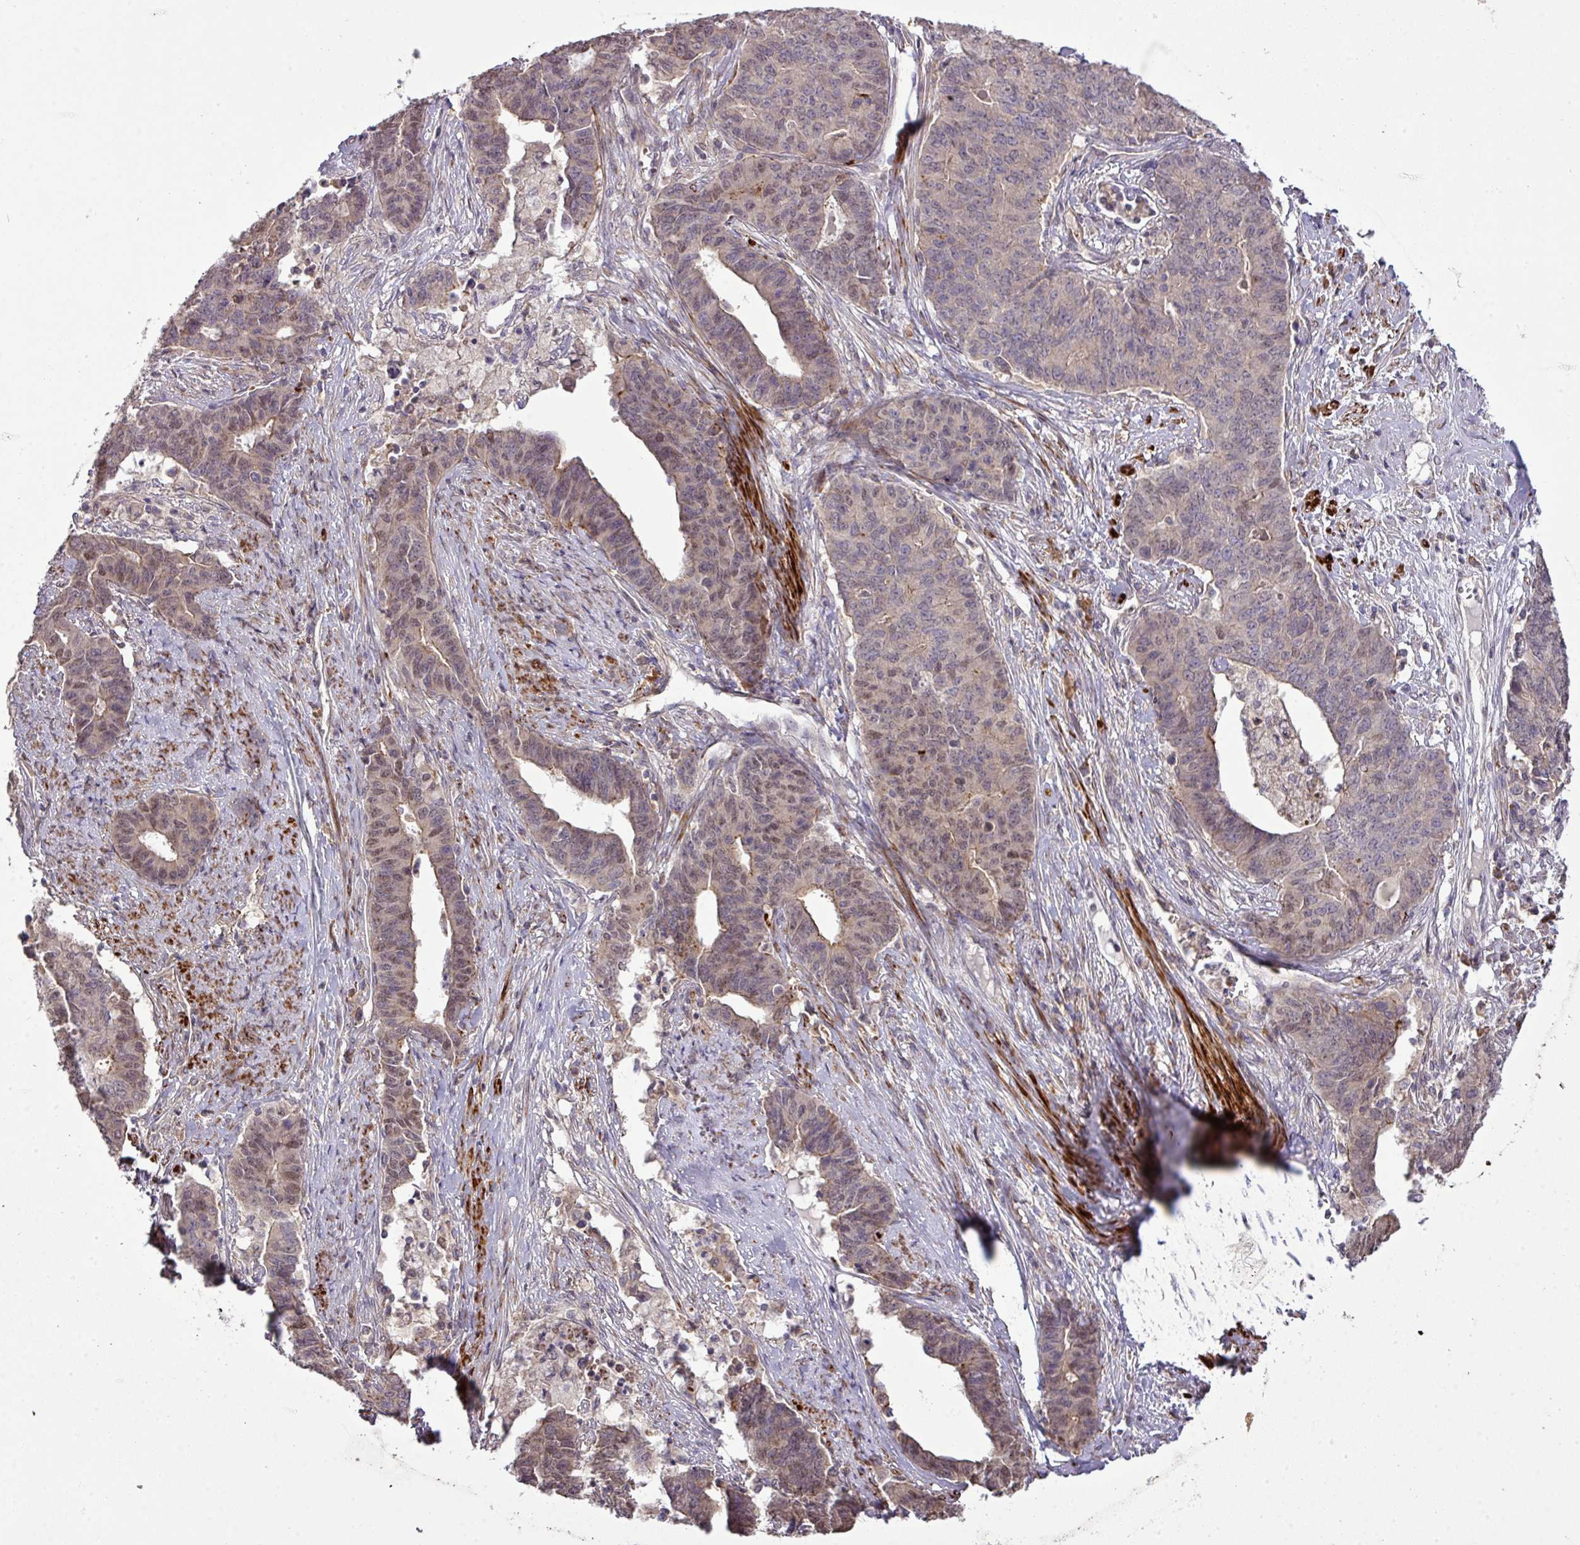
{"staining": {"intensity": "weak", "quantity": "25%-75%", "location": "nuclear"}, "tissue": "endometrial cancer", "cell_type": "Tumor cells", "image_type": "cancer", "snomed": [{"axis": "morphology", "description": "Adenocarcinoma, NOS"}, {"axis": "topography", "description": "Endometrium"}], "caption": "Endometrial adenocarcinoma stained with a protein marker exhibits weak staining in tumor cells.", "gene": "TPRA1", "patient": {"sex": "female", "age": 59}}